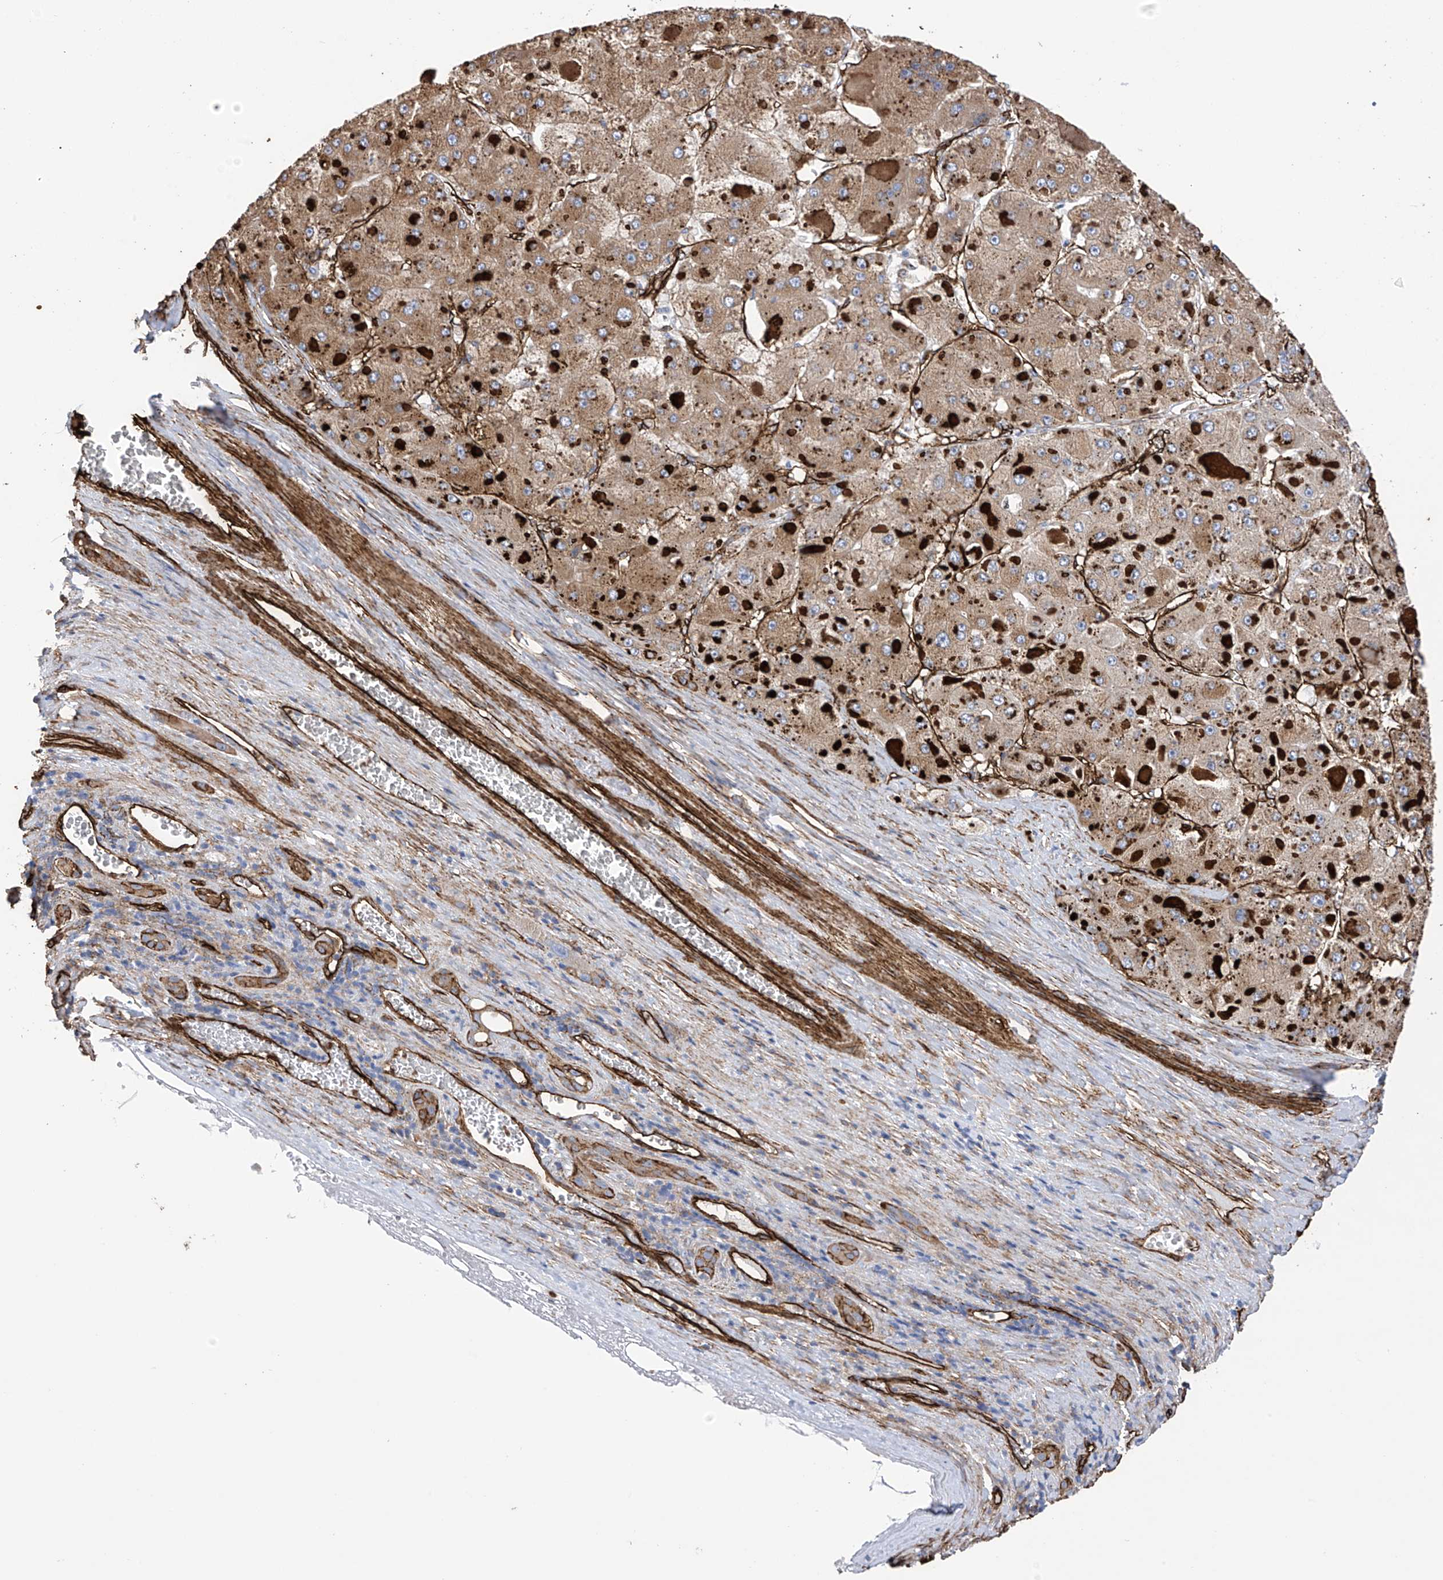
{"staining": {"intensity": "moderate", "quantity": ">75%", "location": "cytoplasmic/membranous"}, "tissue": "liver cancer", "cell_type": "Tumor cells", "image_type": "cancer", "snomed": [{"axis": "morphology", "description": "Carcinoma, Hepatocellular, NOS"}, {"axis": "topography", "description": "Liver"}], "caption": "Tumor cells demonstrate medium levels of moderate cytoplasmic/membranous staining in approximately >75% of cells in hepatocellular carcinoma (liver).", "gene": "UBTD1", "patient": {"sex": "female", "age": 73}}